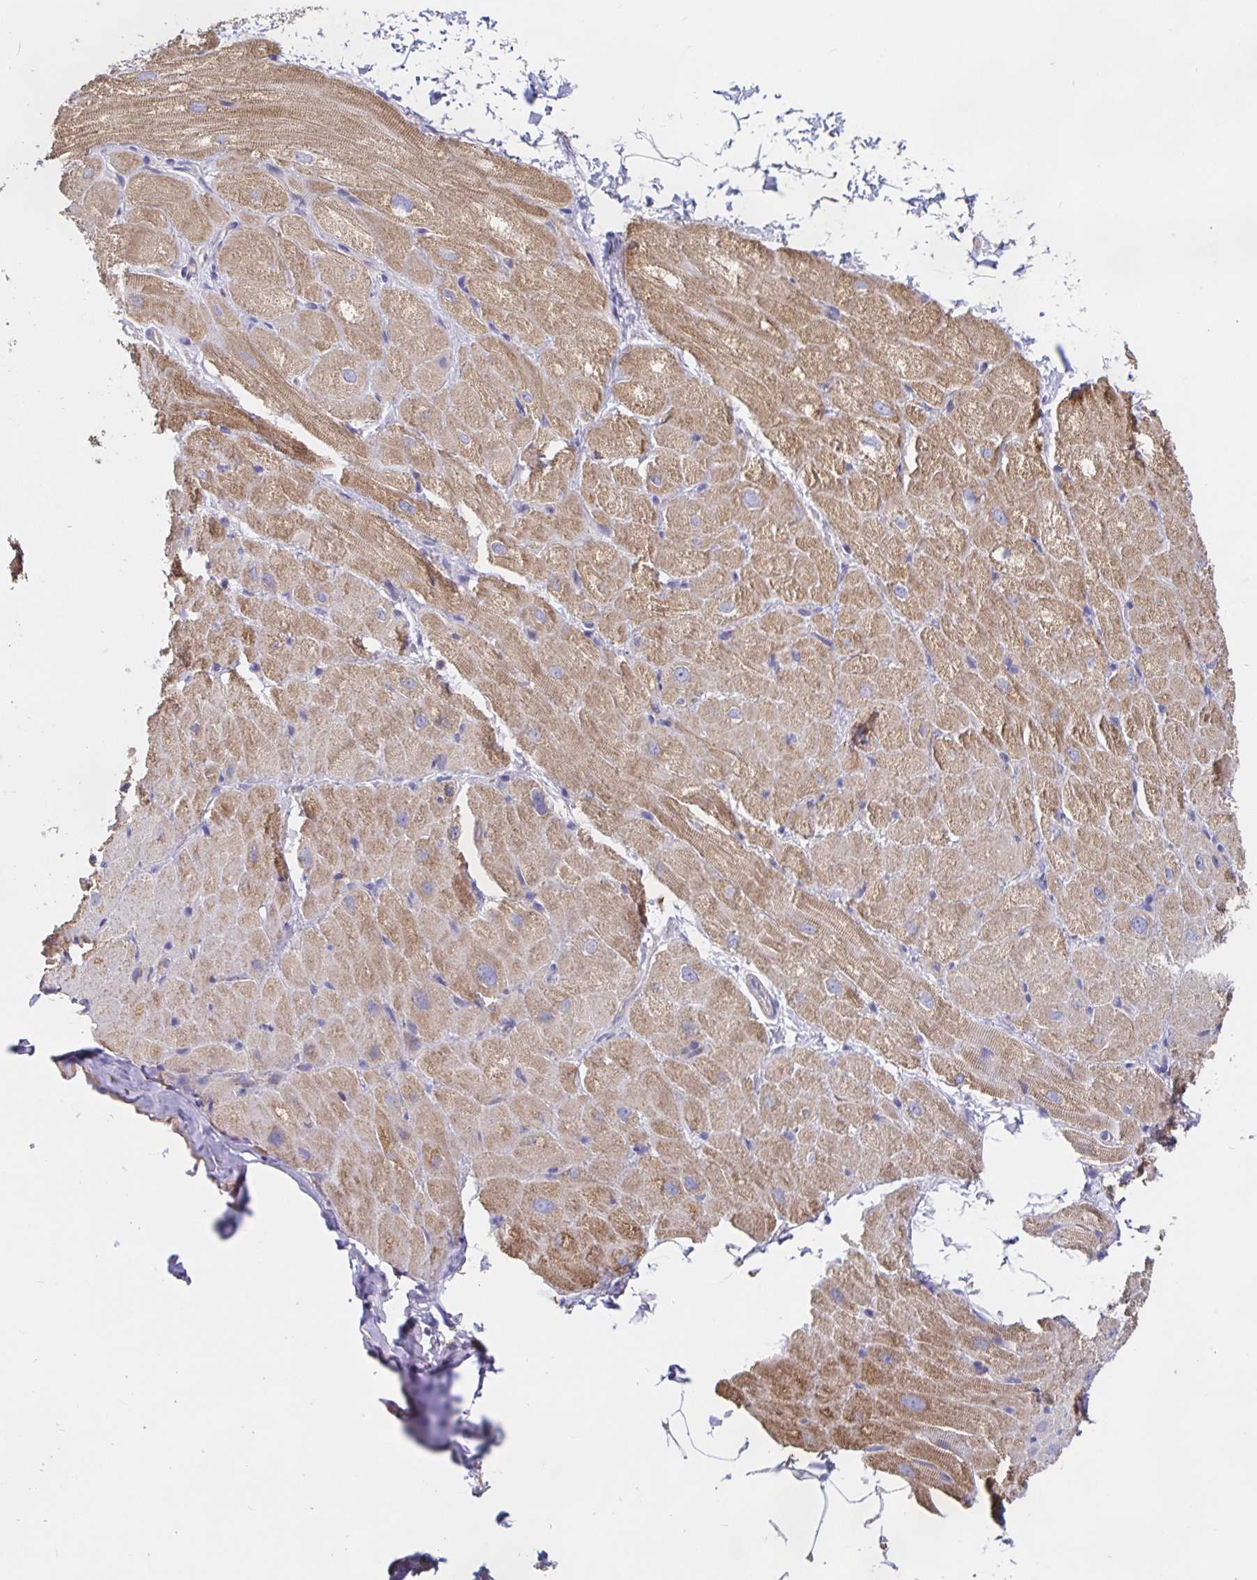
{"staining": {"intensity": "moderate", "quantity": ">75%", "location": "cytoplasmic/membranous"}, "tissue": "heart muscle", "cell_type": "Cardiomyocytes", "image_type": "normal", "snomed": [{"axis": "morphology", "description": "Normal tissue, NOS"}, {"axis": "topography", "description": "Heart"}], "caption": "Protein staining of benign heart muscle shows moderate cytoplasmic/membranous staining in approximately >75% of cardiomyocytes. The staining was performed using DAB, with brown indicating positive protein expression. Nuclei are stained blue with hematoxylin.", "gene": "PRDX3", "patient": {"sex": "male", "age": 62}}